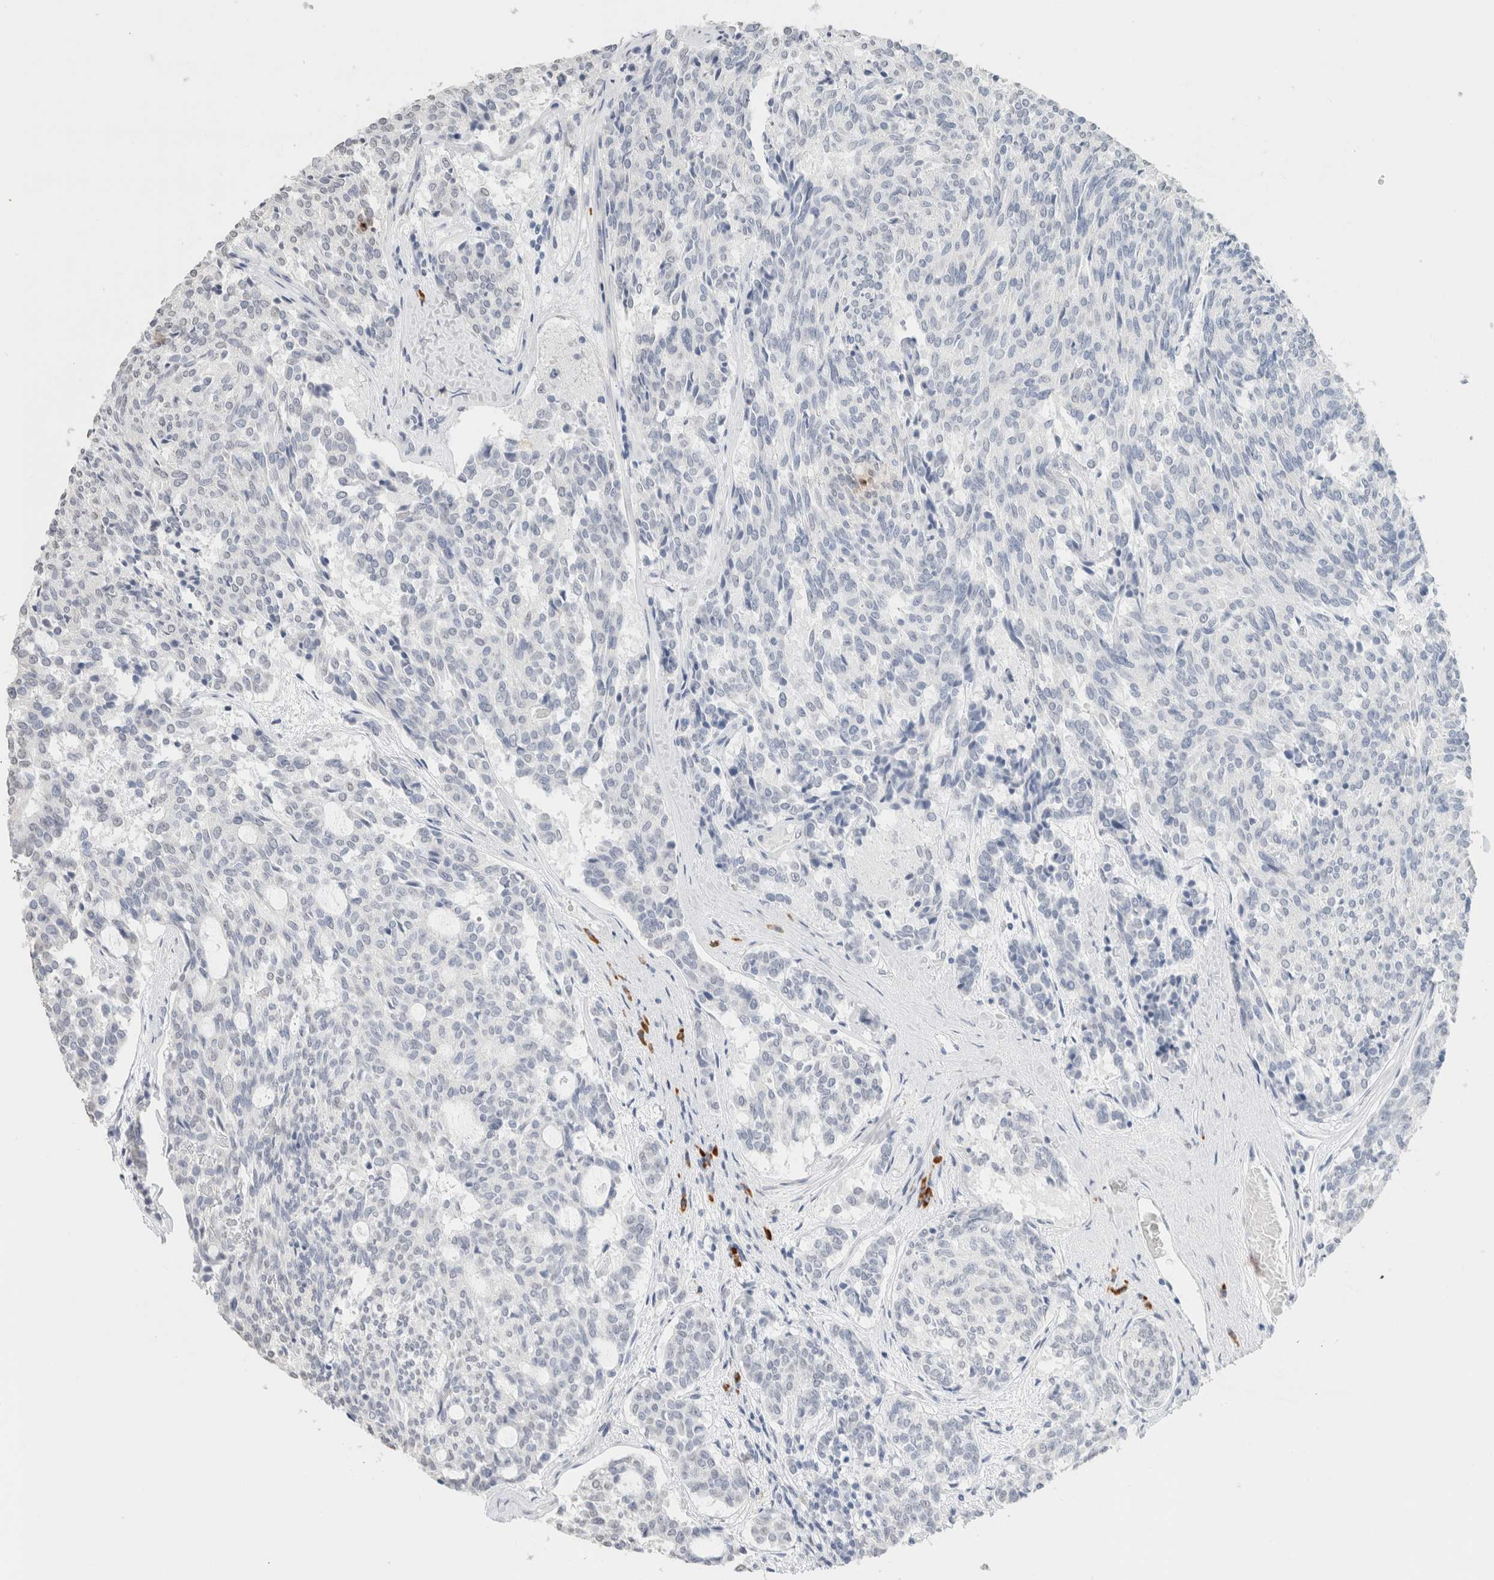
{"staining": {"intensity": "negative", "quantity": "none", "location": "none"}, "tissue": "carcinoid", "cell_type": "Tumor cells", "image_type": "cancer", "snomed": [{"axis": "morphology", "description": "Carcinoid, malignant, NOS"}, {"axis": "topography", "description": "Pancreas"}], "caption": "Immunohistochemical staining of human carcinoid demonstrates no significant staining in tumor cells.", "gene": "CD80", "patient": {"sex": "female", "age": 54}}